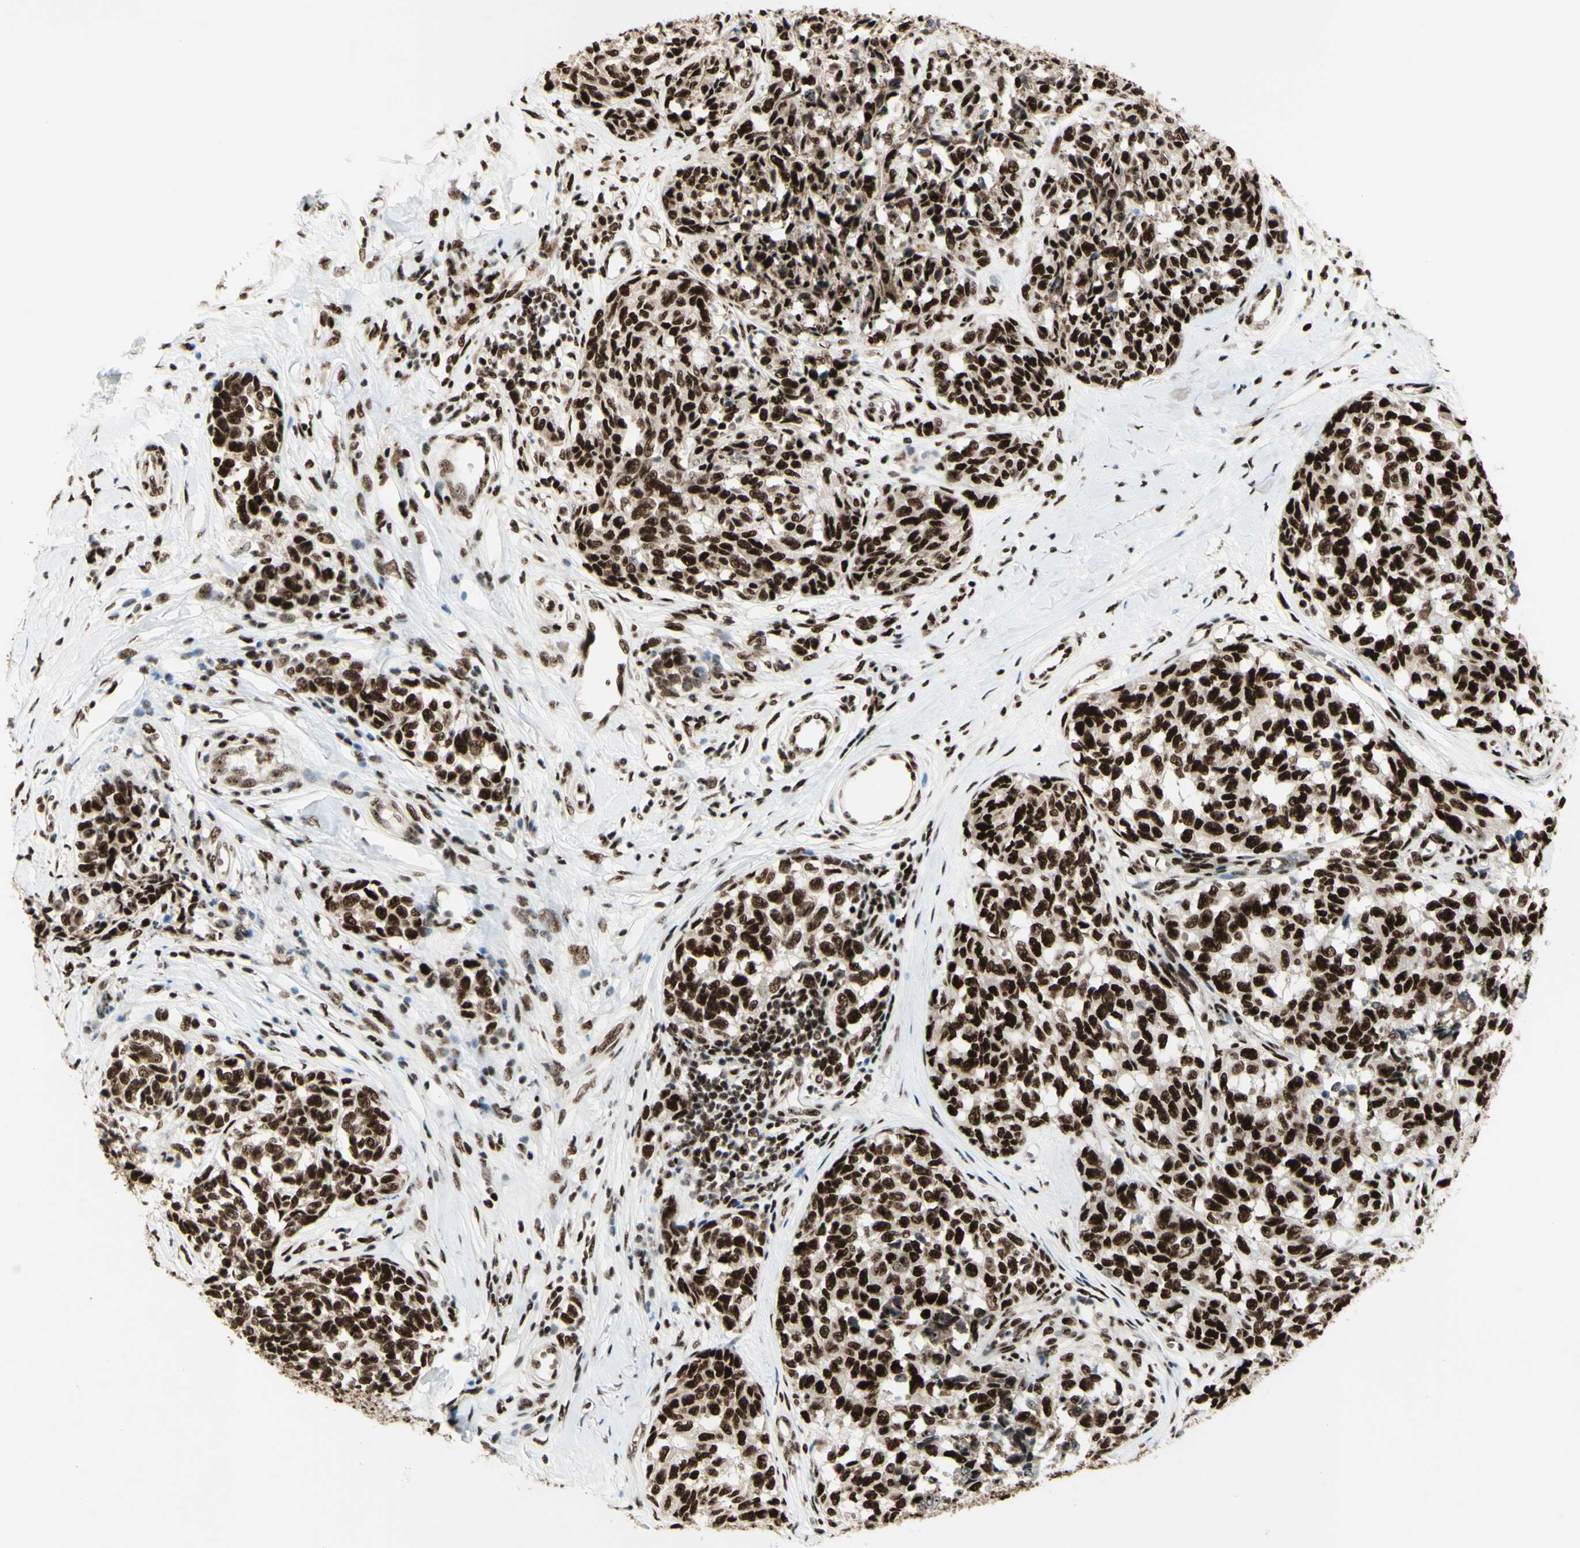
{"staining": {"intensity": "strong", "quantity": ">75%", "location": "nuclear"}, "tissue": "melanoma", "cell_type": "Tumor cells", "image_type": "cancer", "snomed": [{"axis": "morphology", "description": "Malignant melanoma, NOS"}, {"axis": "topography", "description": "Skin"}], "caption": "Malignant melanoma stained for a protein (brown) reveals strong nuclear positive expression in approximately >75% of tumor cells.", "gene": "DHX9", "patient": {"sex": "female", "age": 64}}